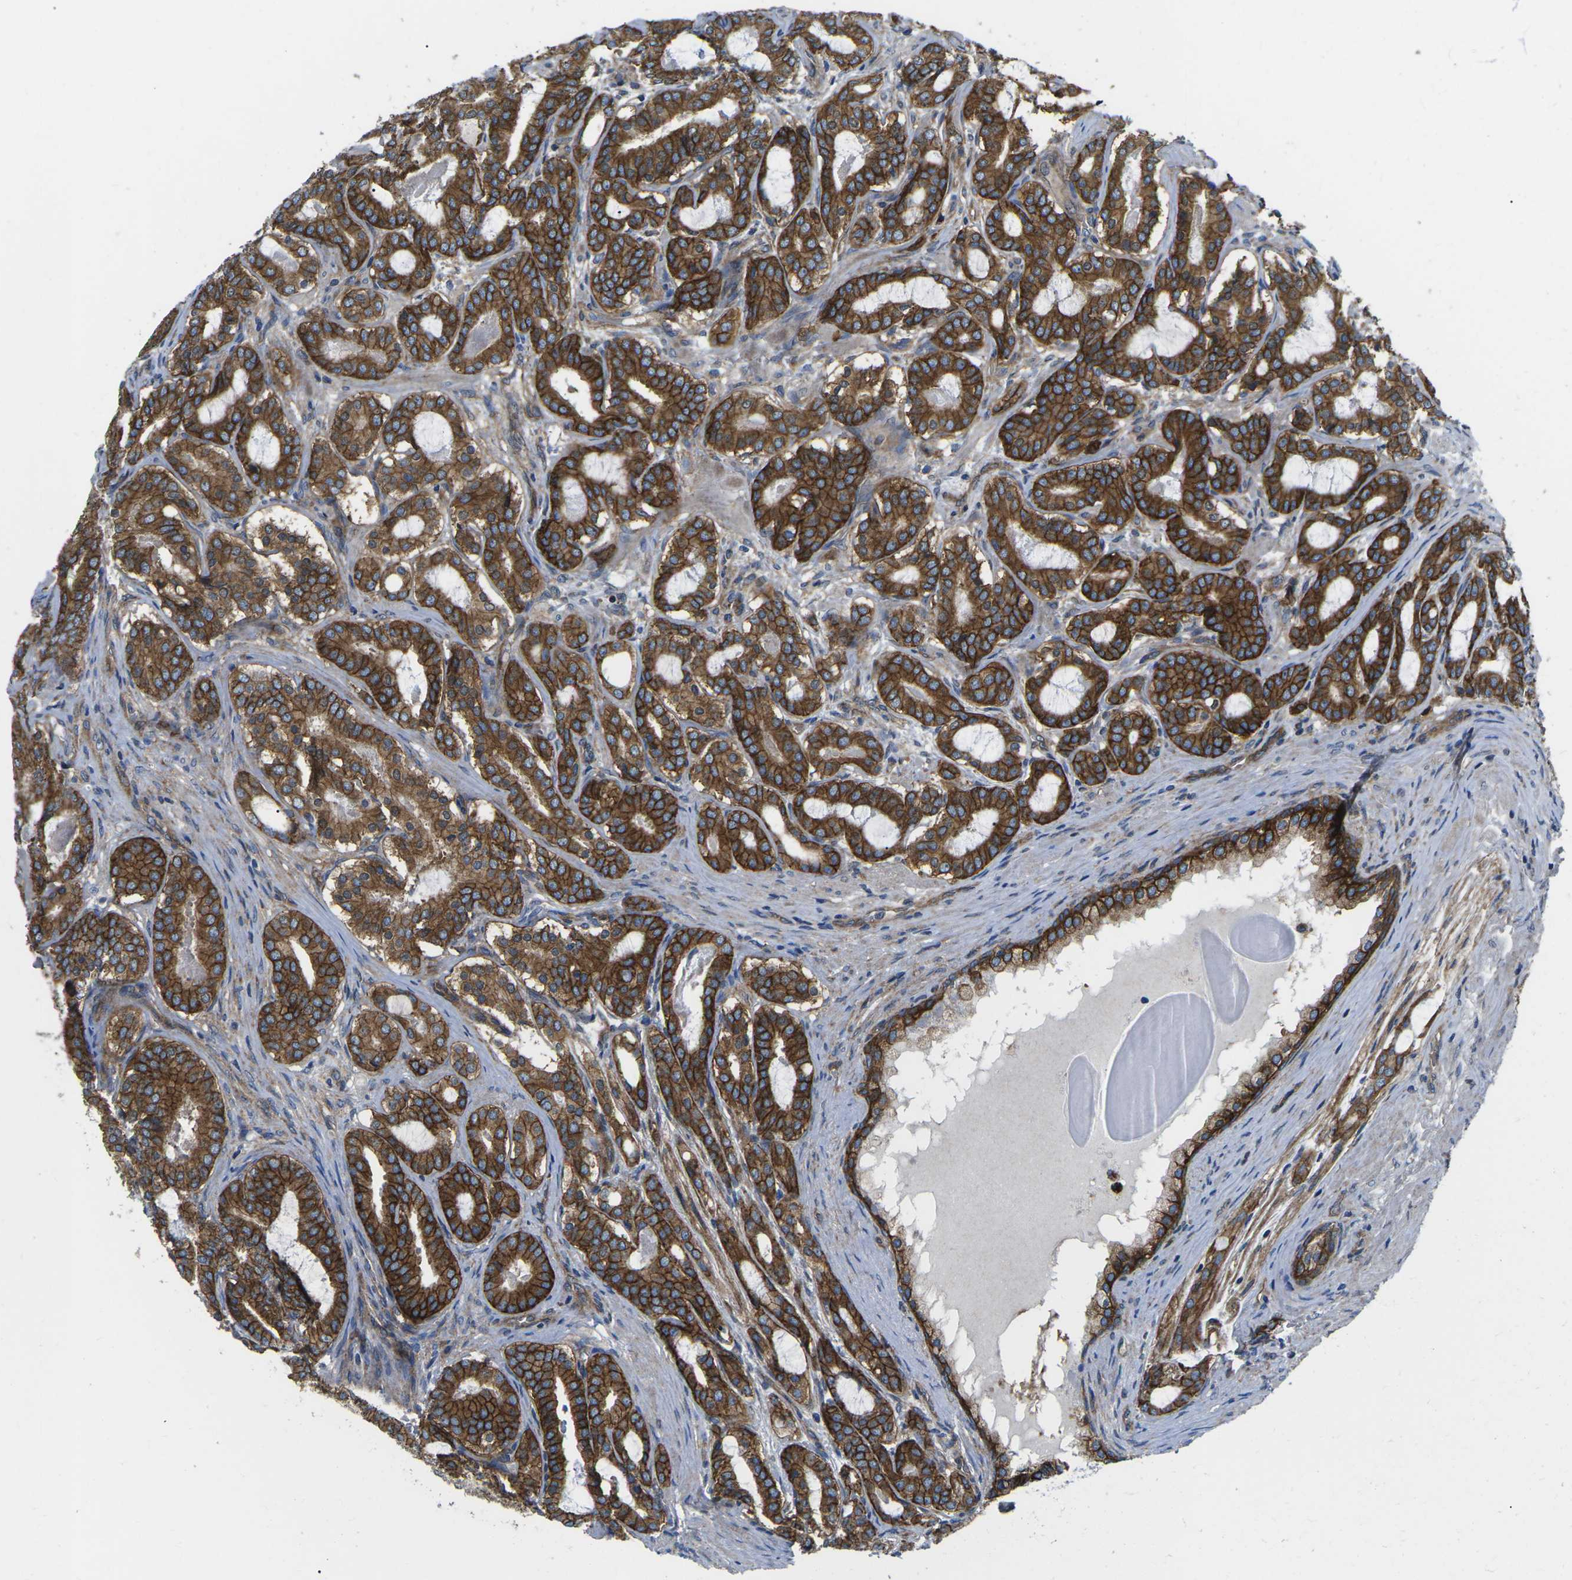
{"staining": {"intensity": "strong", "quantity": ">75%", "location": "cytoplasmic/membranous"}, "tissue": "prostate cancer", "cell_type": "Tumor cells", "image_type": "cancer", "snomed": [{"axis": "morphology", "description": "Adenocarcinoma, High grade"}, {"axis": "topography", "description": "Prostate"}], "caption": "Protein expression analysis of human prostate adenocarcinoma (high-grade) reveals strong cytoplasmic/membranous staining in approximately >75% of tumor cells.", "gene": "DLG1", "patient": {"sex": "male", "age": 60}}